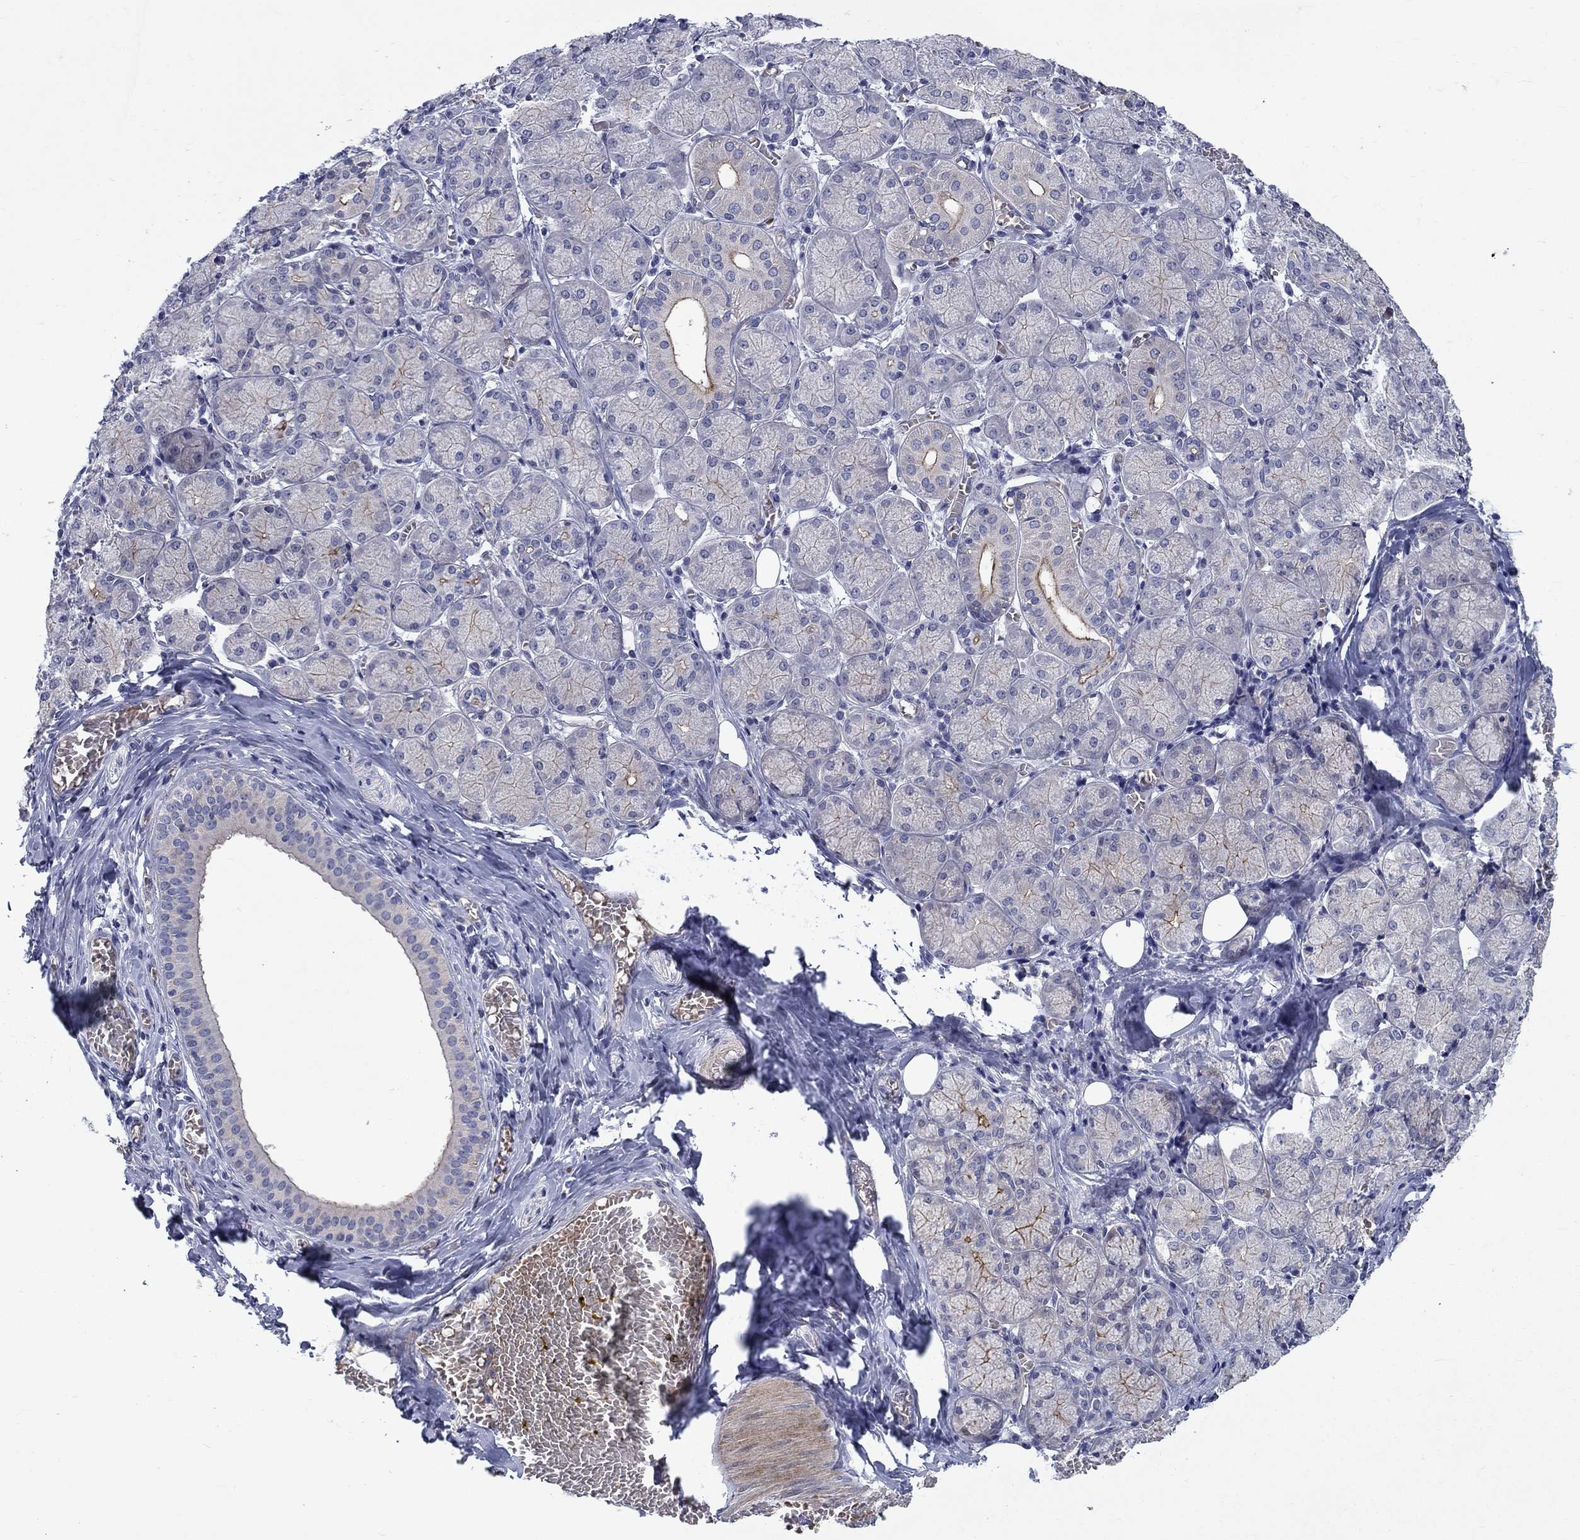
{"staining": {"intensity": "moderate", "quantity": "<25%", "location": "cytoplasmic/membranous"}, "tissue": "salivary gland", "cell_type": "Glandular cells", "image_type": "normal", "snomed": [{"axis": "morphology", "description": "Normal tissue, NOS"}, {"axis": "topography", "description": "Salivary gland"}, {"axis": "topography", "description": "Peripheral nerve tissue"}], "caption": "Salivary gland stained with IHC reveals moderate cytoplasmic/membranous positivity in approximately <25% of glandular cells. Using DAB (3,3'-diaminobenzidine) (brown) and hematoxylin (blue) stains, captured at high magnification using brightfield microscopy.", "gene": "SLC1A1", "patient": {"sex": "female", "age": 24}}